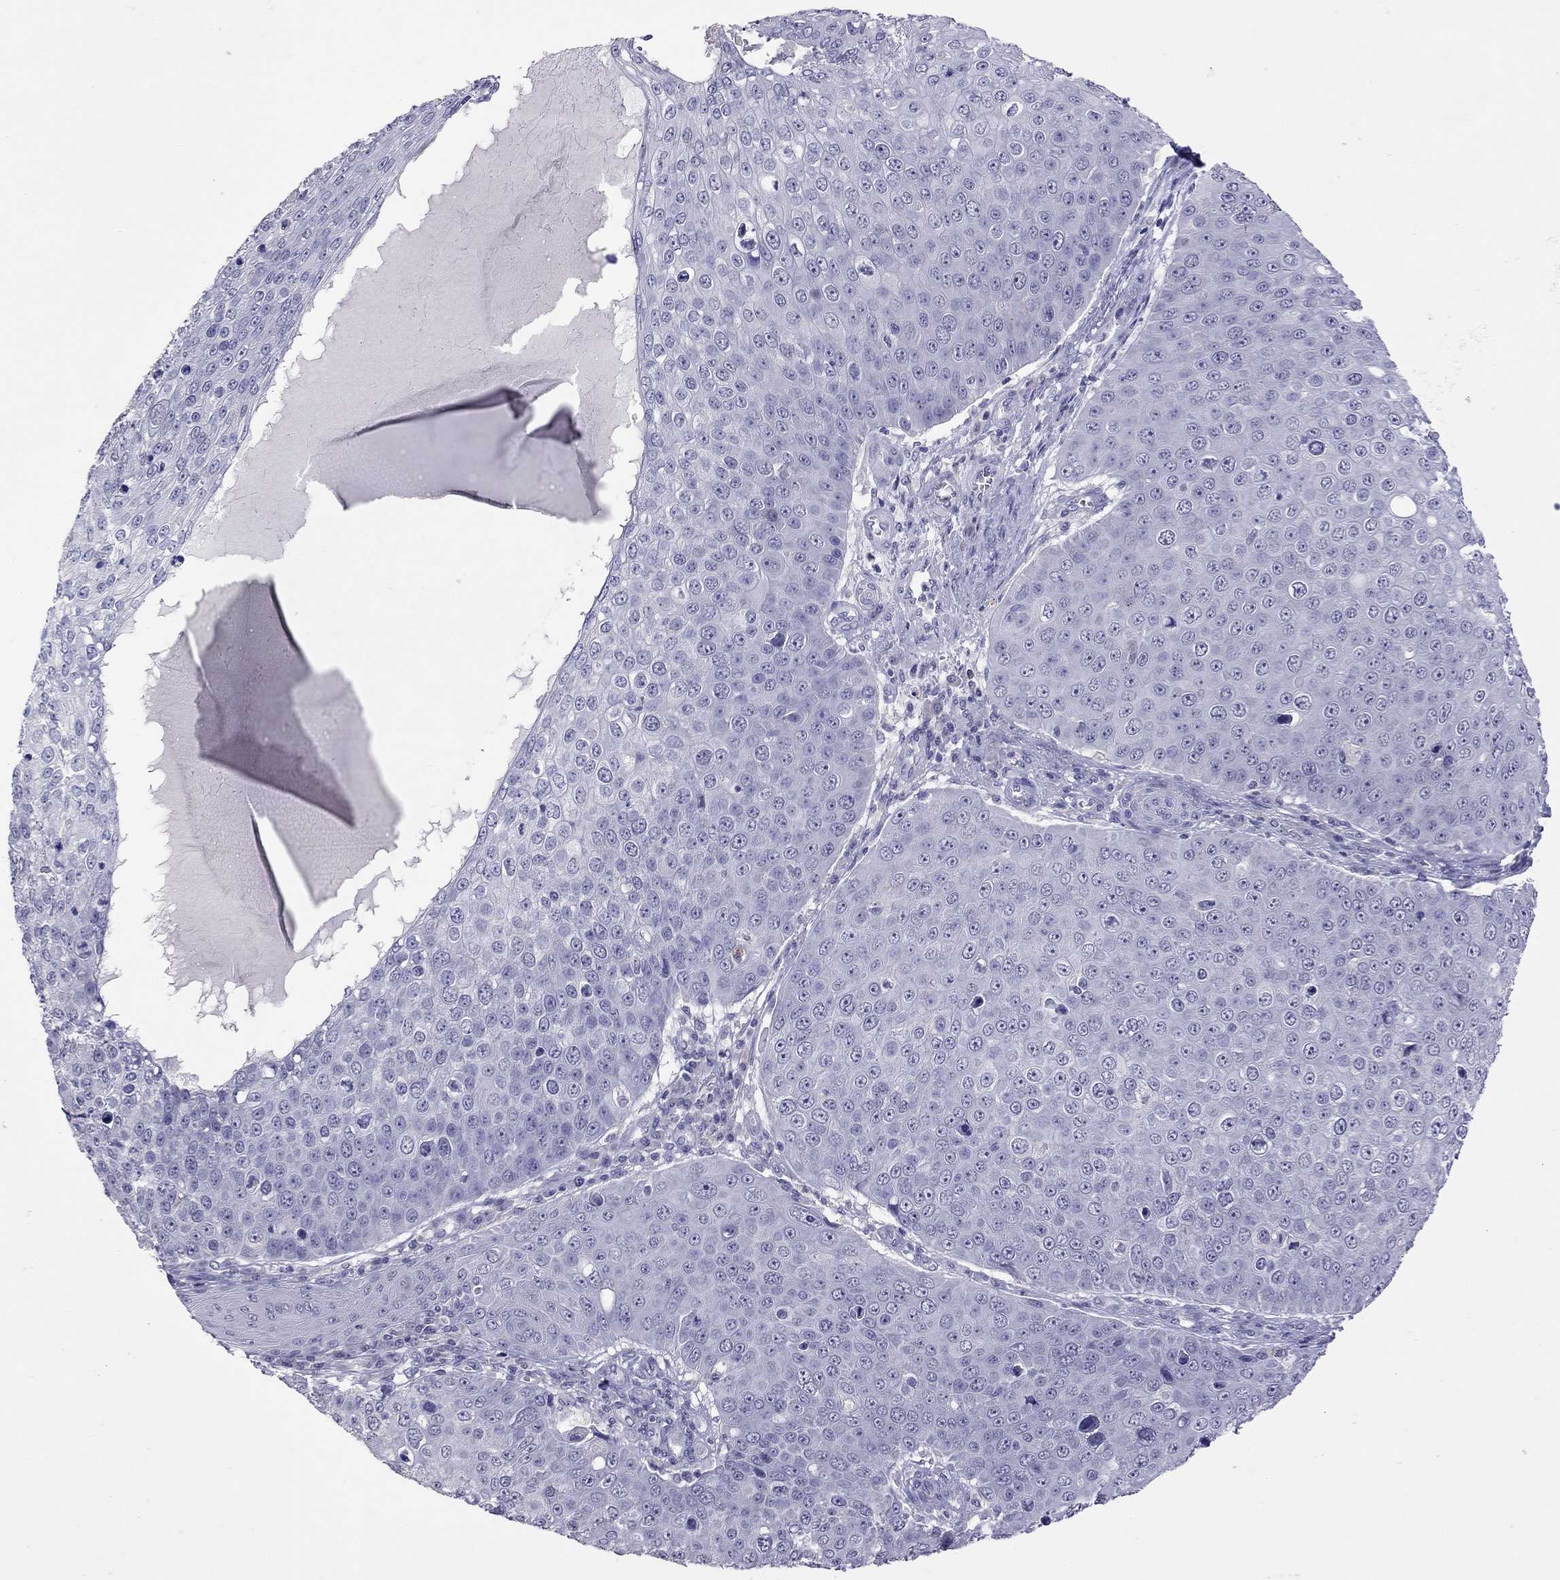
{"staining": {"intensity": "negative", "quantity": "none", "location": "none"}, "tissue": "skin cancer", "cell_type": "Tumor cells", "image_type": "cancer", "snomed": [{"axis": "morphology", "description": "Squamous cell carcinoma, NOS"}, {"axis": "topography", "description": "Skin"}], "caption": "The histopathology image displays no staining of tumor cells in squamous cell carcinoma (skin).", "gene": "SLAMF1", "patient": {"sex": "male", "age": 71}}